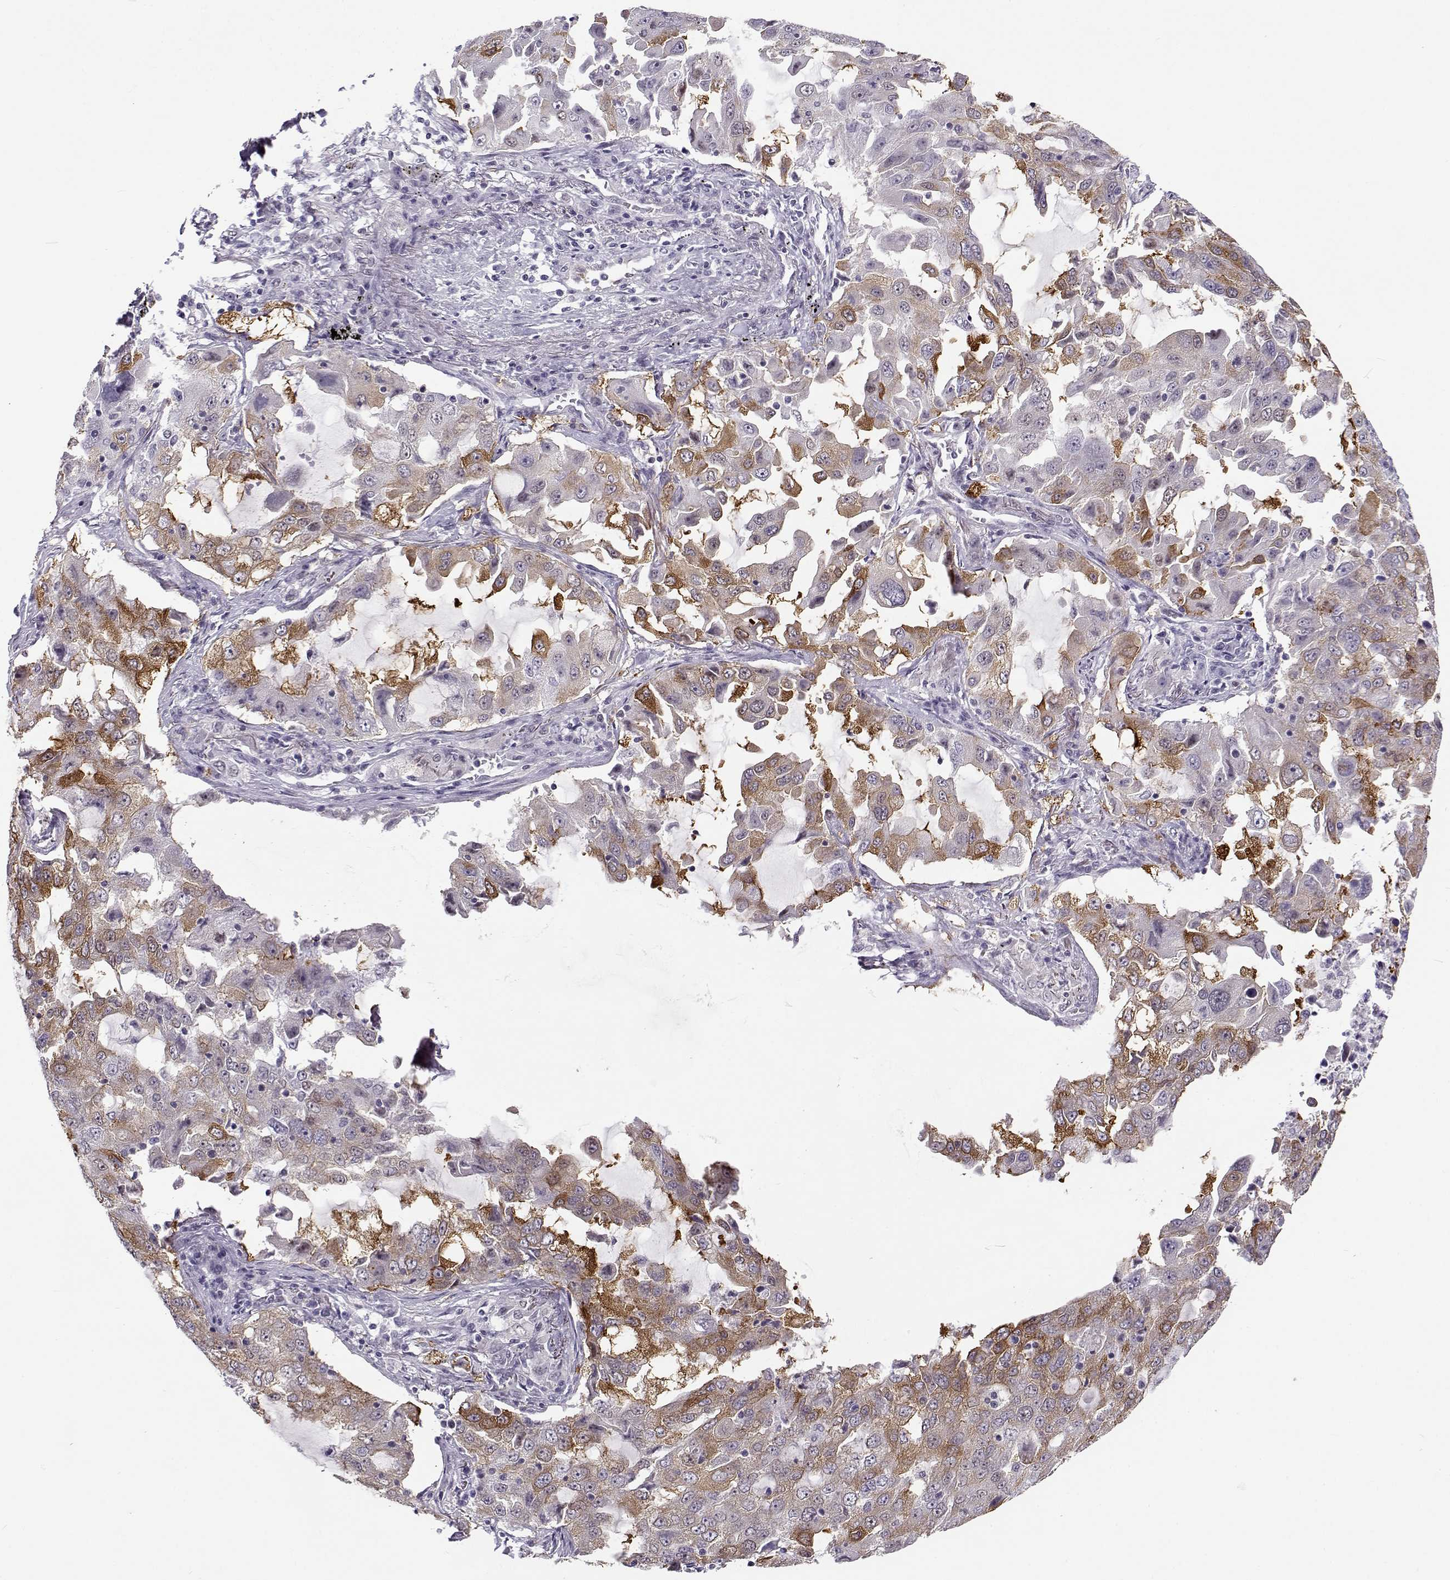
{"staining": {"intensity": "weak", "quantity": "25%-75%", "location": "cytoplasmic/membranous"}, "tissue": "lung cancer", "cell_type": "Tumor cells", "image_type": "cancer", "snomed": [{"axis": "morphology", "description": "Adenocarcinoma, NOS"}, {"axis": "topography", "description": "Lung"}], "caption": "Immunohistochemistry (IHC) micrograph of neoplastic tissue: adenocarcinoma (lung) stained using immunohistochemistry reveals low levels of weak protein expression localized specifically in the cytoplasmic/membranous of tumor cells, appearing as a cytoplasmic/membranous brown color.", "gene": "BACH1", "patient": {"sex": "female", "age": 61}}